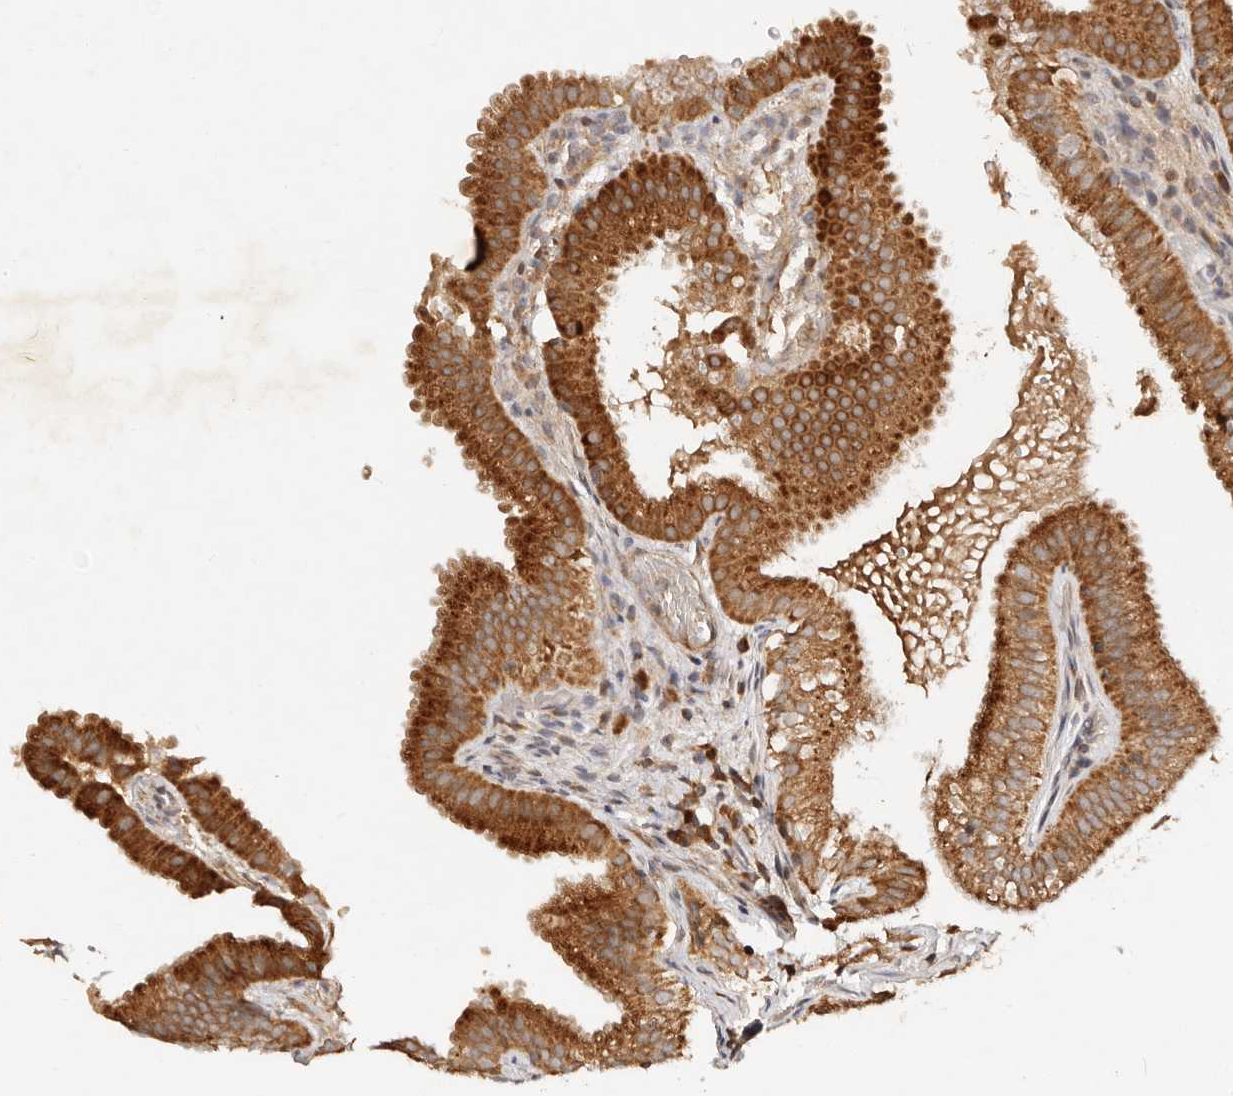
{"staining": {"intensity": "strong", "quantity": ">75%", "location": "cytoplasmic/membranous"}, "tissue": "gallbladder", "cell_type": "Glandular cells", "image_type": "normal", "snomed": [{"axis": "morphology", "description": "Normal tissue, NOS"}, {"axis": "topography", "description": "Gallbladder"}], "caption": "Approximately >75% of glandular cells in benign gallbladder display strong cytoplasmic/membranous protein expression as visualized by brown immunohistochemical staining.", "gene": "DENND11", "patient": {"sex": "female", "age": 30}}